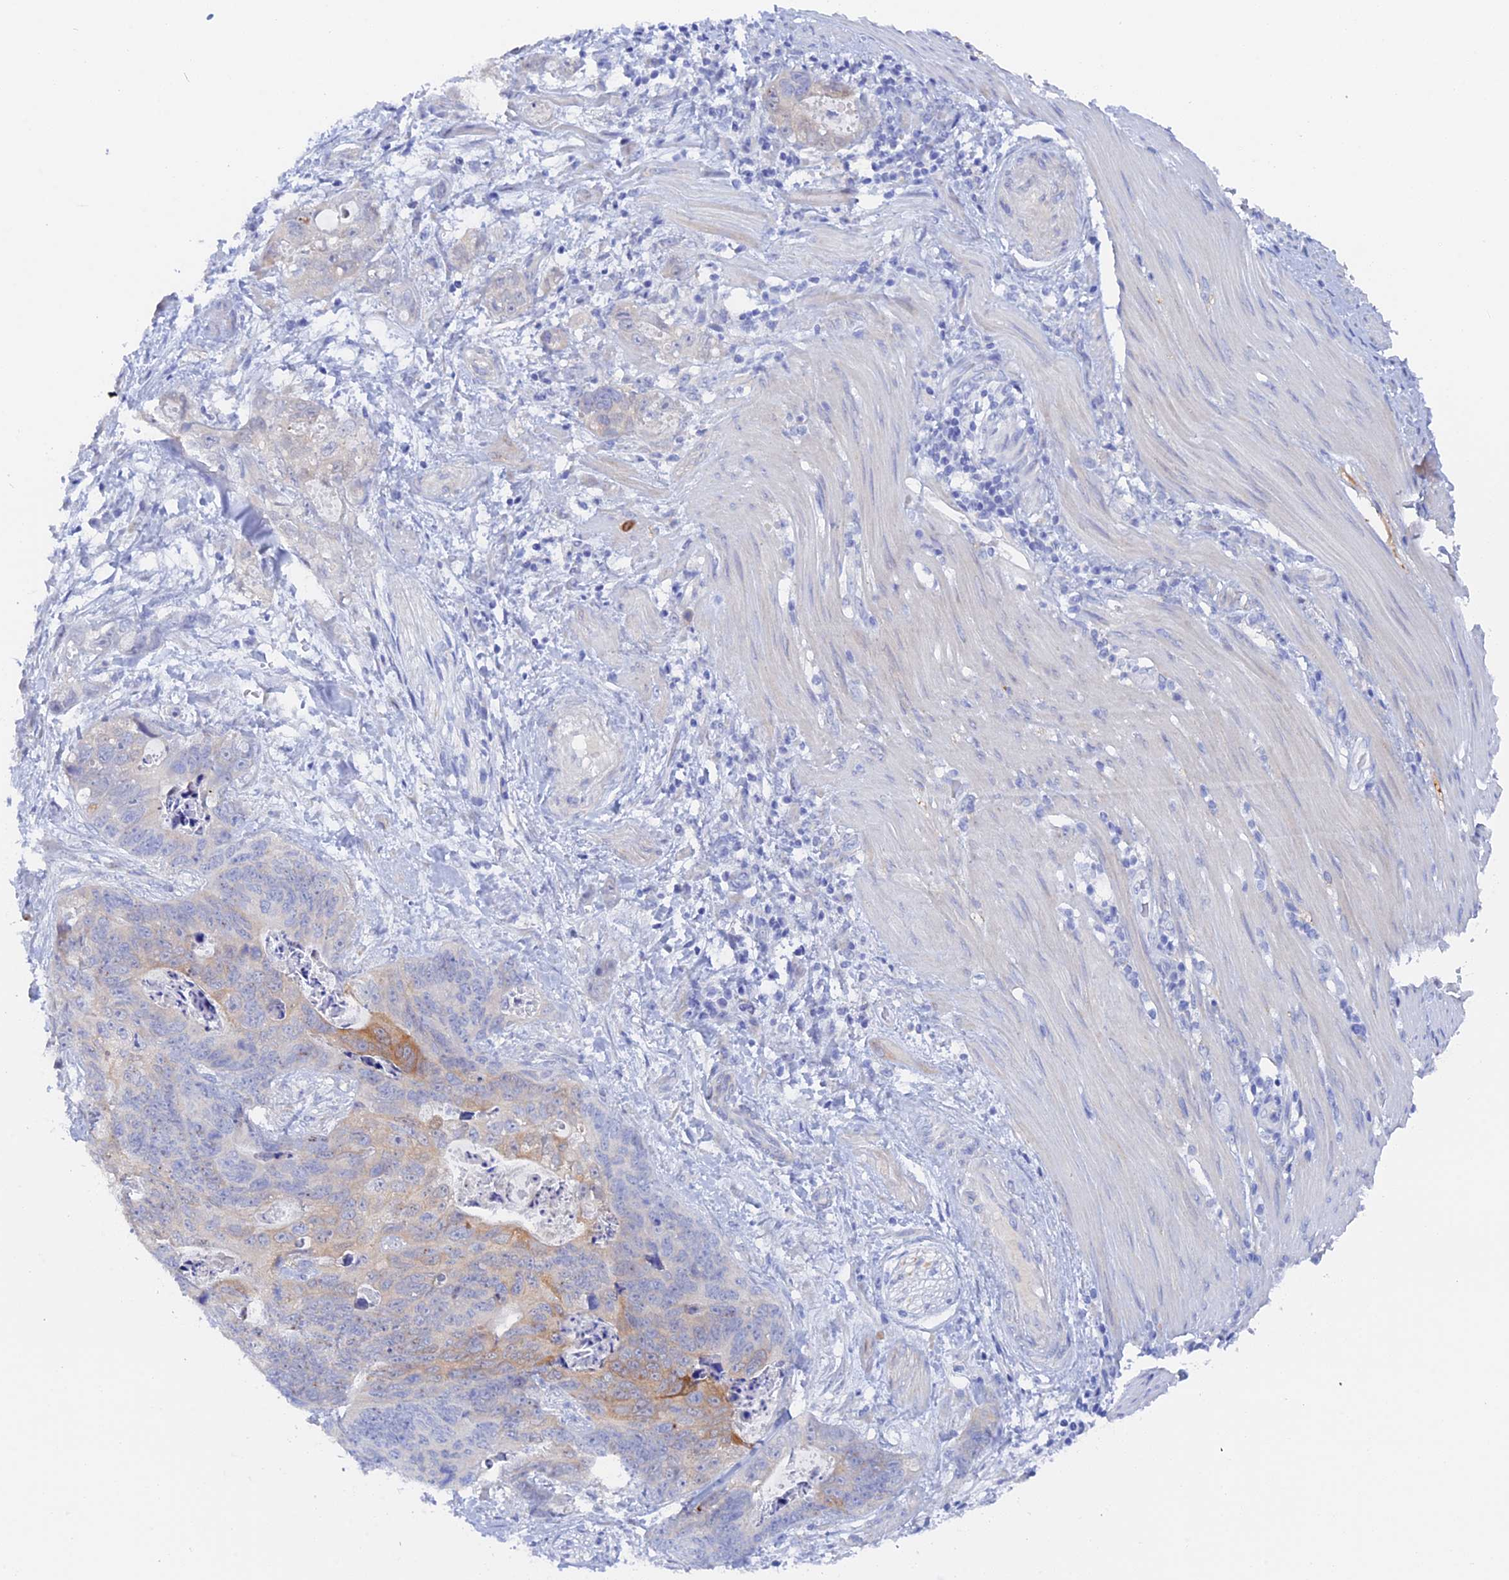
{"staining": {"intensity": "moderate", "quantity": "<25%", "location": "cytoplasmic/membranous"}, "tissue": "stomach cancer", "cell_type": "Tumor cells", "image_type": "cancer", "snomed": [{"axis": "morphology", "description": "Normal tissue, NOS"}, {"axis": "morphology", "description": "Adenocarcinoma, NOS"}, {"axis": "topography", "description": "Stomach"}], "caption": "Stomach cancer (adenocarcinoma) stained with a protein marker shows moderate staining in tumor cells.", "gene": "DACT3", "patient": {"sex": "female", "age": 89}}